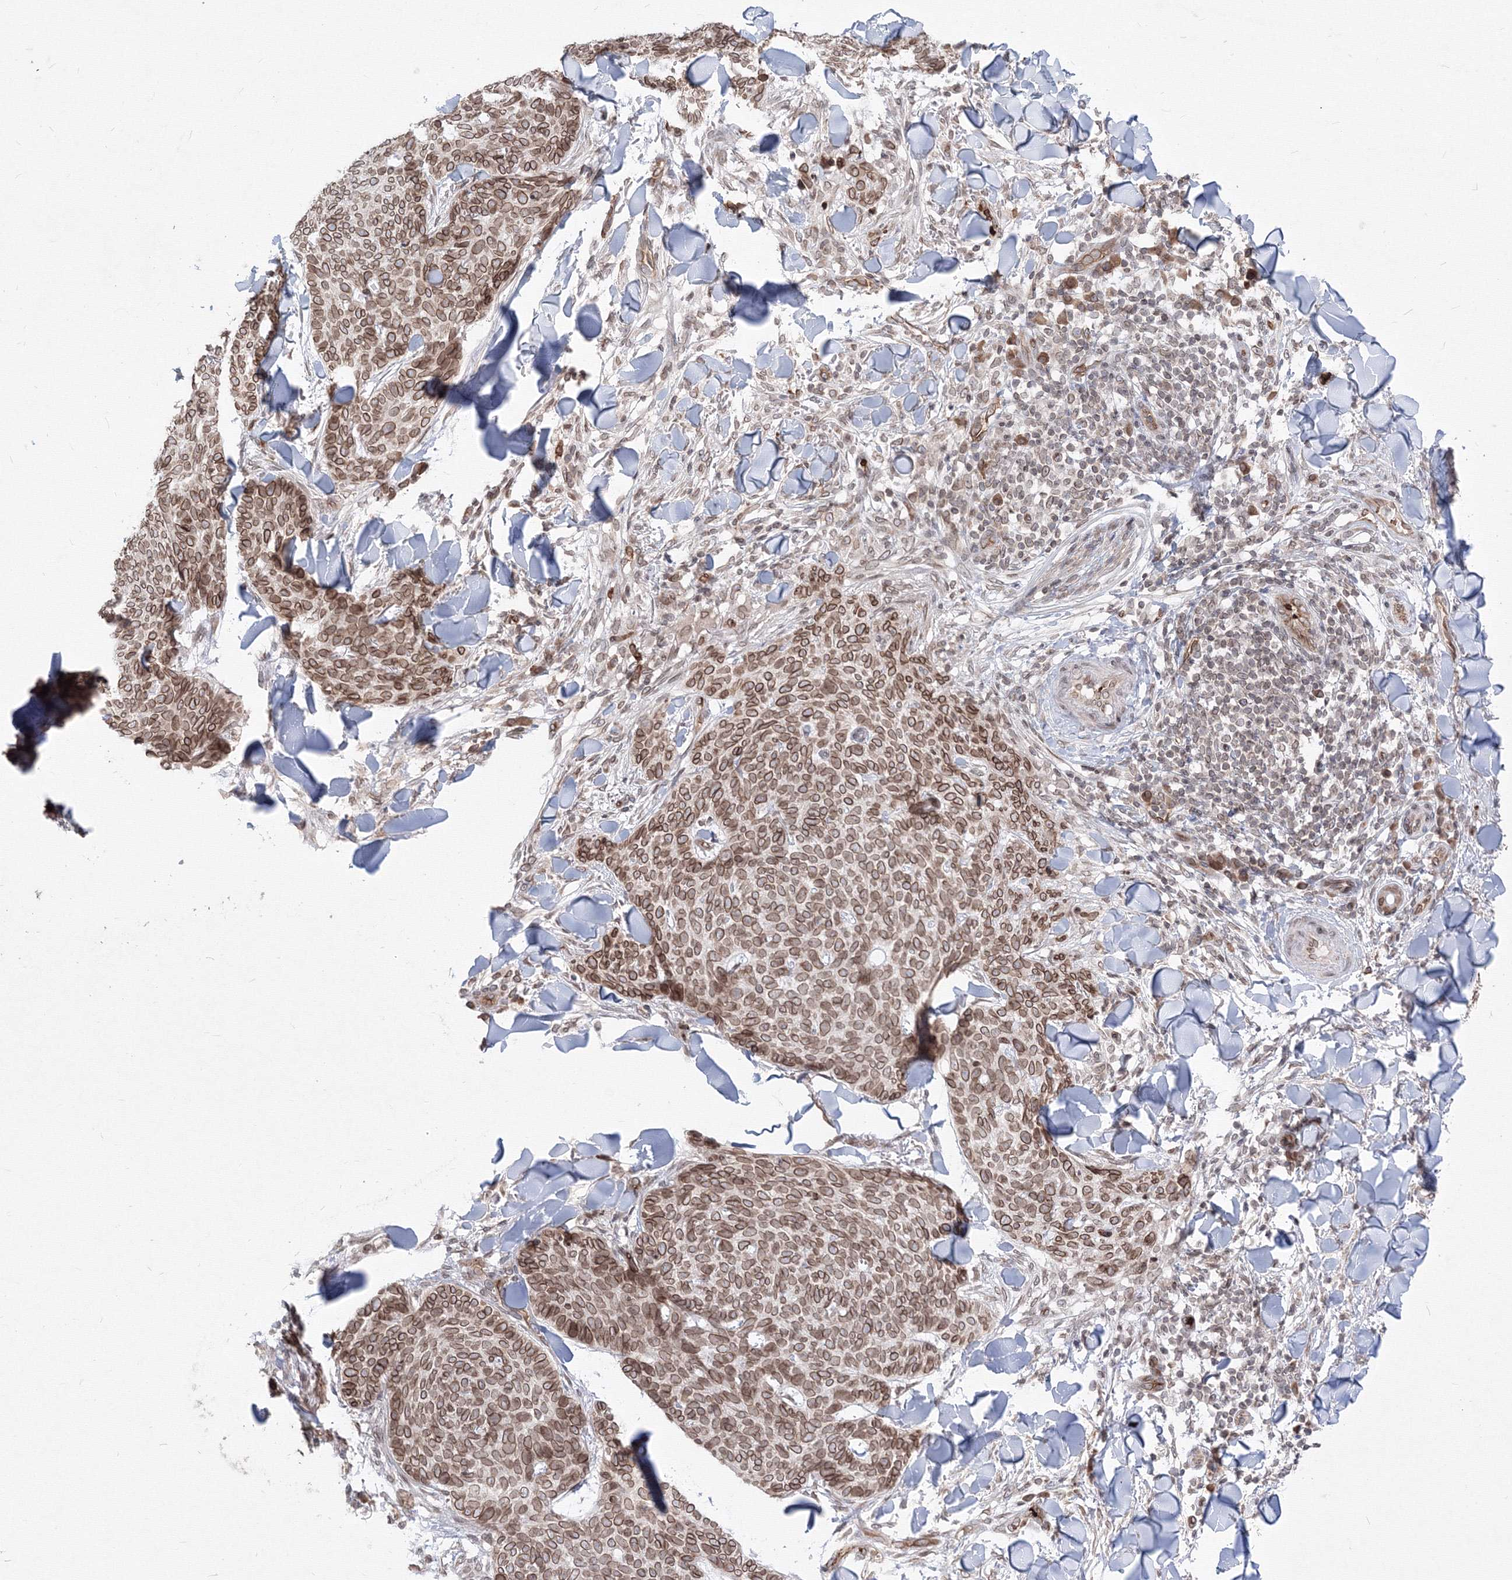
{"staining": {"intensity": "moderate", "quantity": ">75%", "location": "cytoplasmic/membranous,nuclear"}, "tissue": "skin cancer", "cell_type": "Tumor cells", "image_type": "cancer", "snomed": [{"axis": "morphology", "description": "Normal tissue, NOS"}, {"axis": "morphology", "description": "Basal cell carcinoma"}, {"axis": "topography", "description": "Skin"}], "caption": "Protein staining of skin cancer (basal cell carcinoma) tissue shows moderate cytoplasmic/membranous and nuclear positivity in approximately >75% of tumor cells.", "gene": "DNAJB2", "patient": {"sex": "male", "age": 50}}